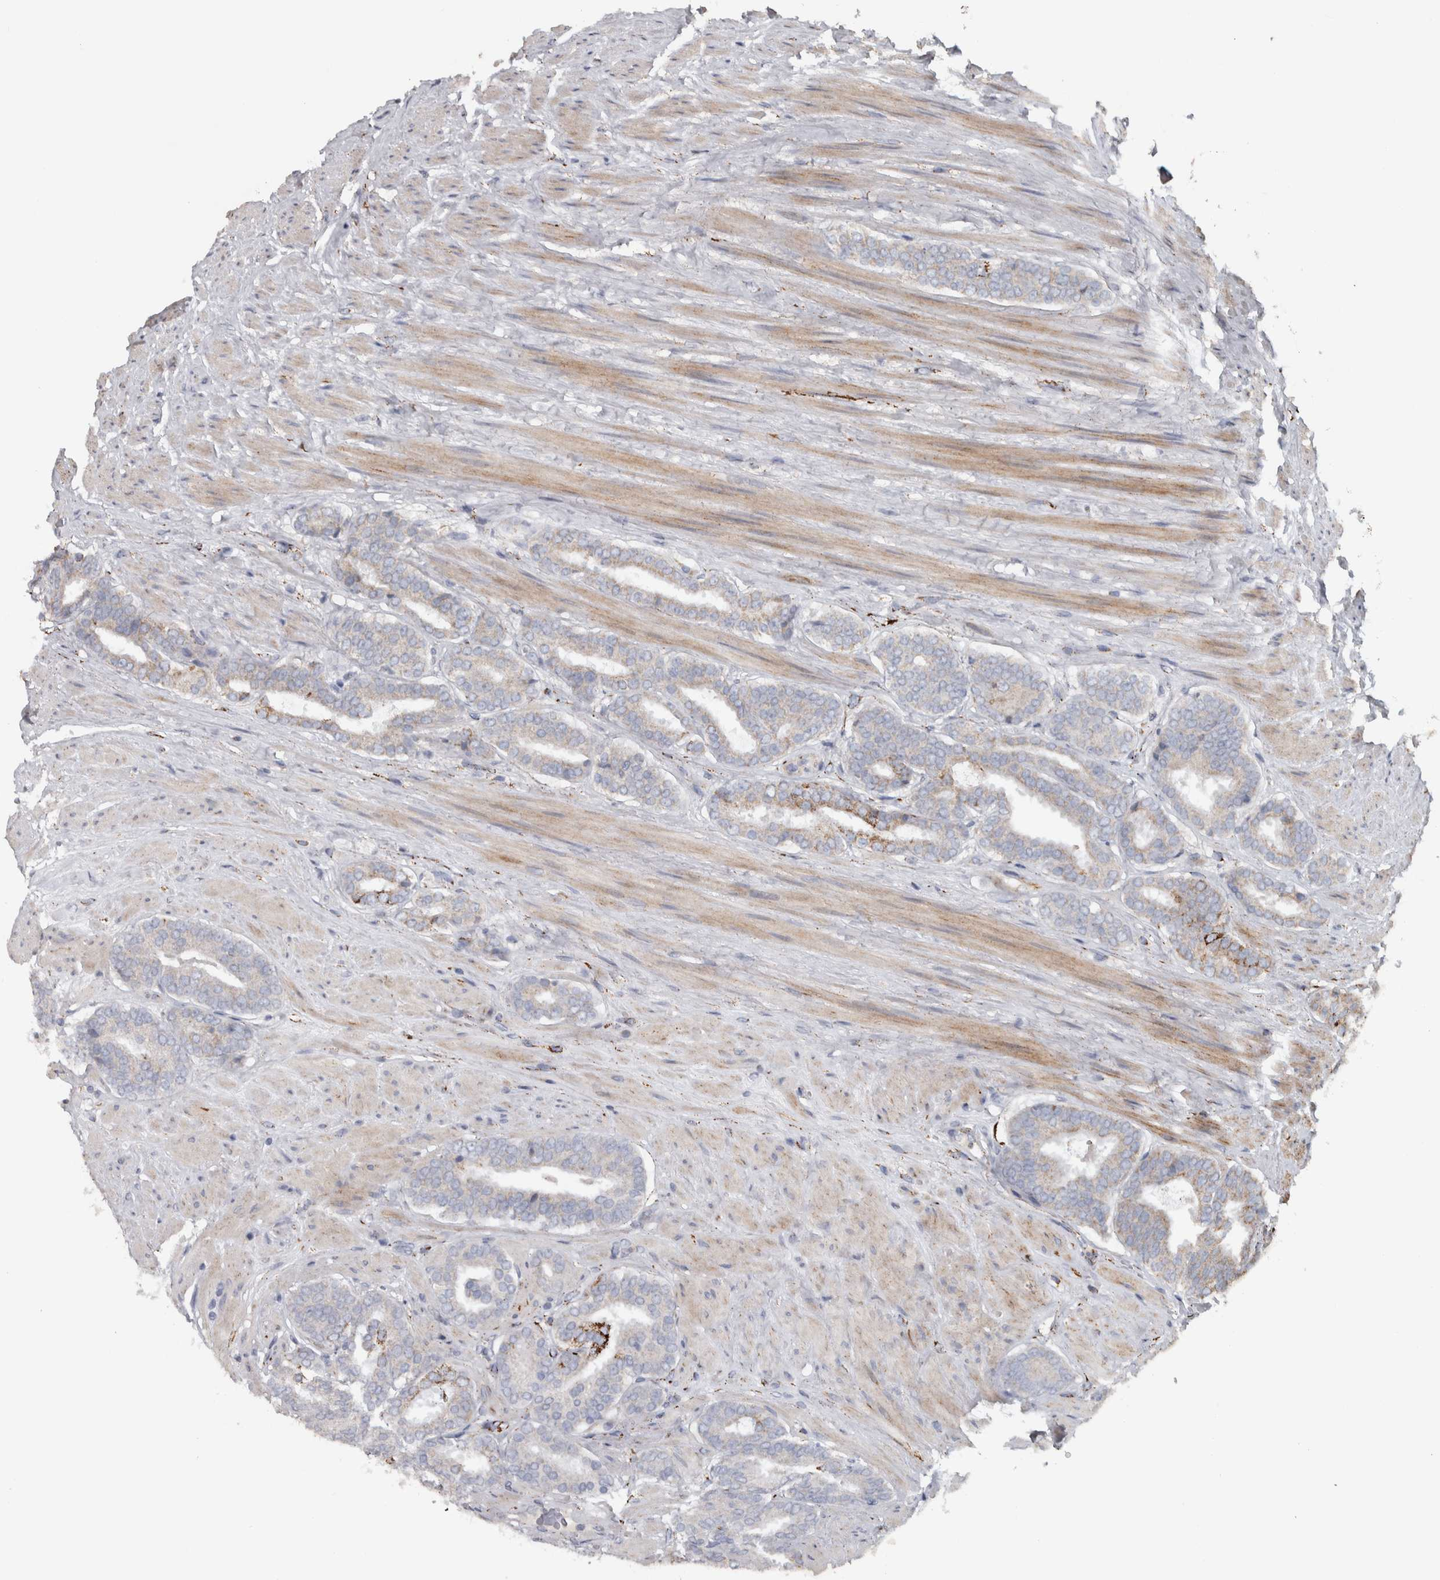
{"staining": {"intensity": "moderate", "quantity": "<25%", "location": "cytoplasmic/membranous"}, "tissue": "prostate cancer", "cell_type": "Tumor cells", "image_type": "cancer", "snomed": [{"axis": "morphology", "description": "Adenocarcinoma, Low grade"}, {"axis": "topography", "description": "Prostate"}], "caption": "Immunohistochemistry micrograph of neoplastic tissue: human prostate cancer (low-grade adenocarcinoma) stained using IHC demonstrates low levels of moderate protein expression localized specifically in the cytoplasmic/membranous of tumor cells, appearing as a cytoplasmic/membranous brown color.", "gene": "FAM78A", "patient": {"sex": "male", "age": 69}}